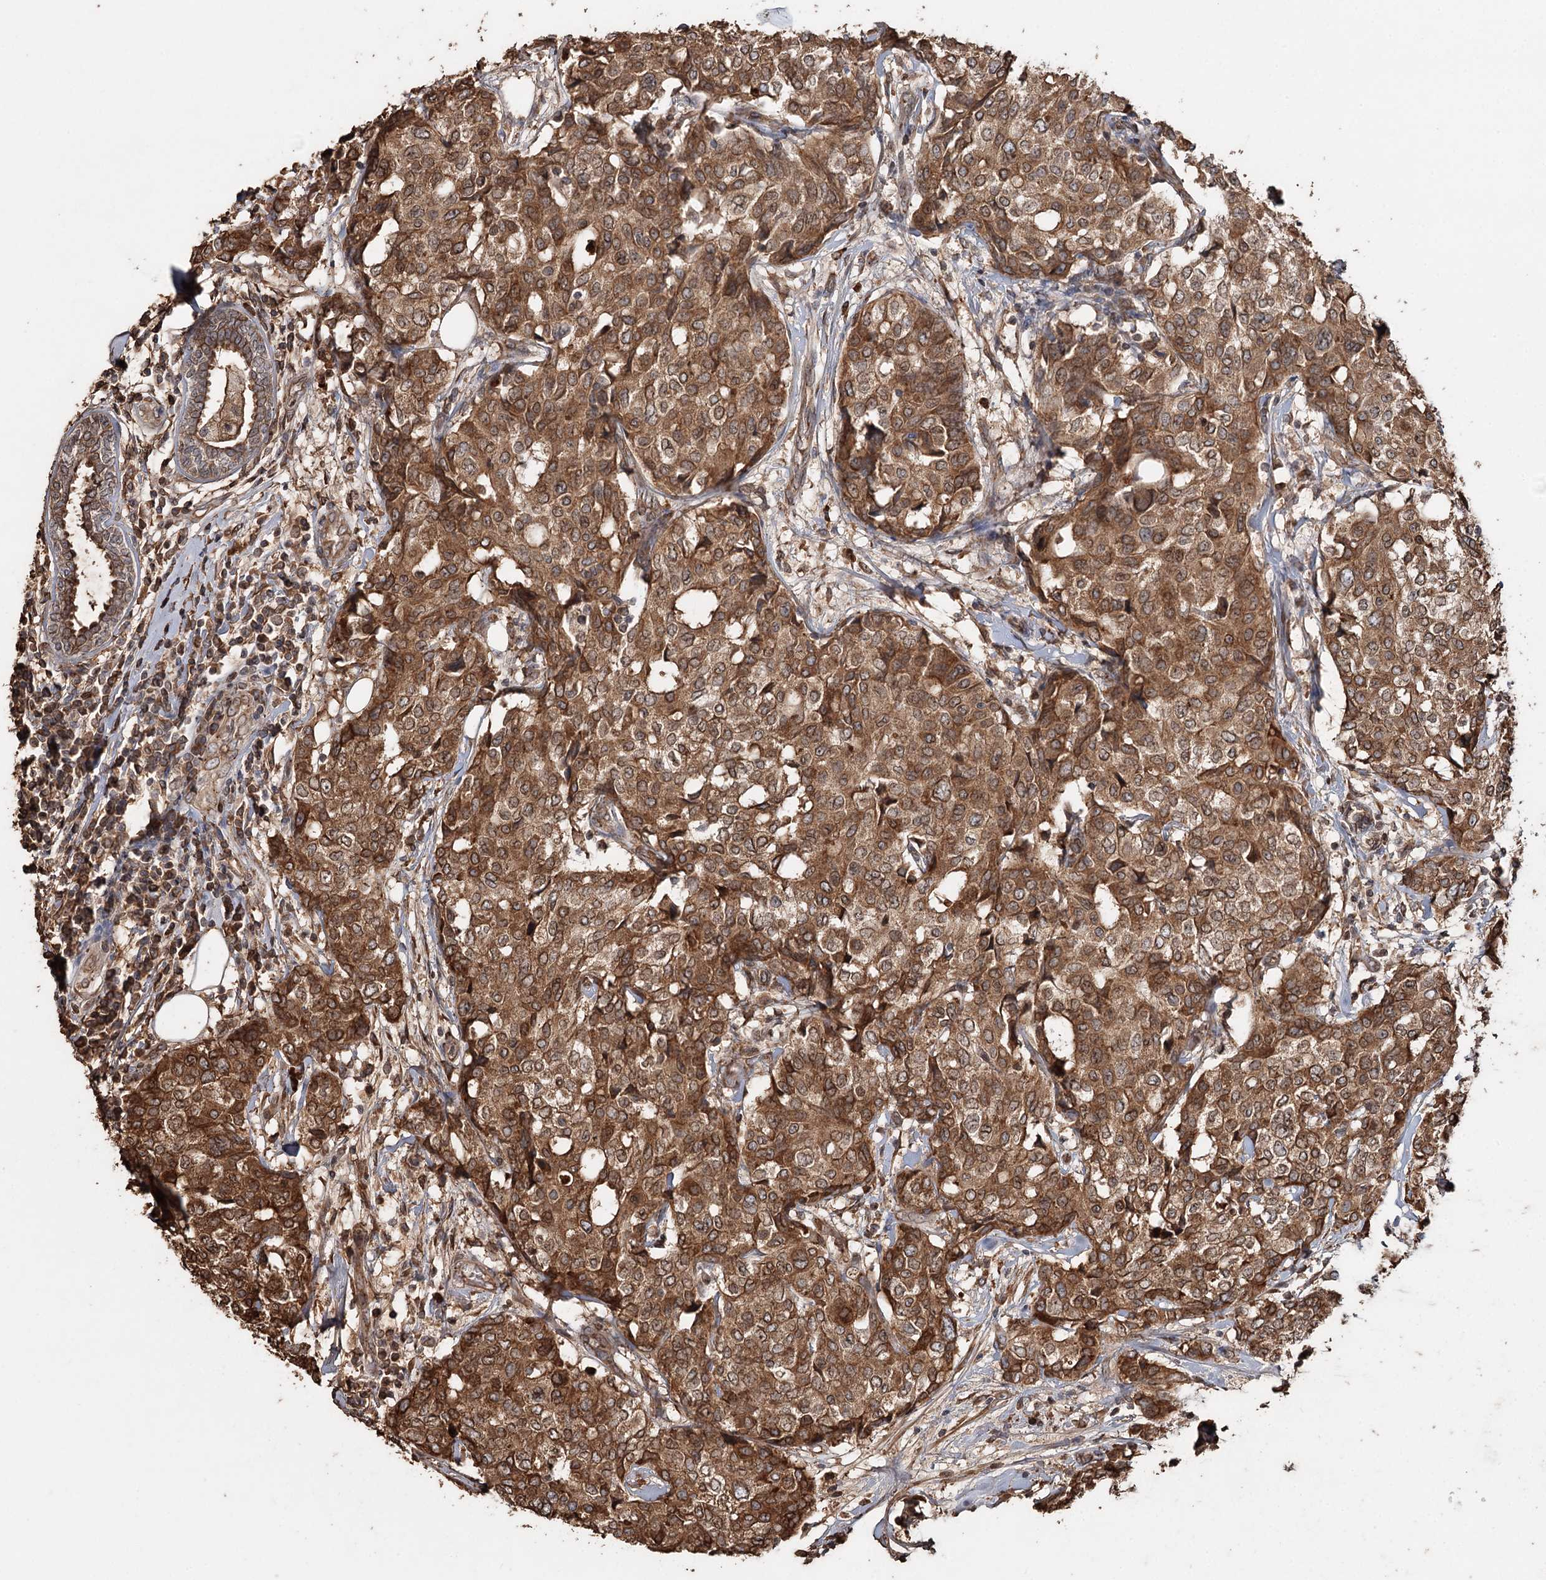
{"staining": {"intensity": "strong", "quantity": ">75%", "location": "cytoplasmic/membranous,nuclear"}, "tissue": "breast cancer", "cell_type": "Tumor cells", "image_type": "cancer", "snomed": [{"axis": "morphology", "description": "Lobular carcinoma"}, {"axis": "topography", "description": "Breast"}], "caption": "This is an image of immunohistochemistry (IHC) staining of breast cancer (lobular carcinoma), which shows strong staining in the cytoplasmic/membranous and nuclear of tumor cells.", "gene": "SYVN1", "patient": {"sex": "female", "age": 51}}